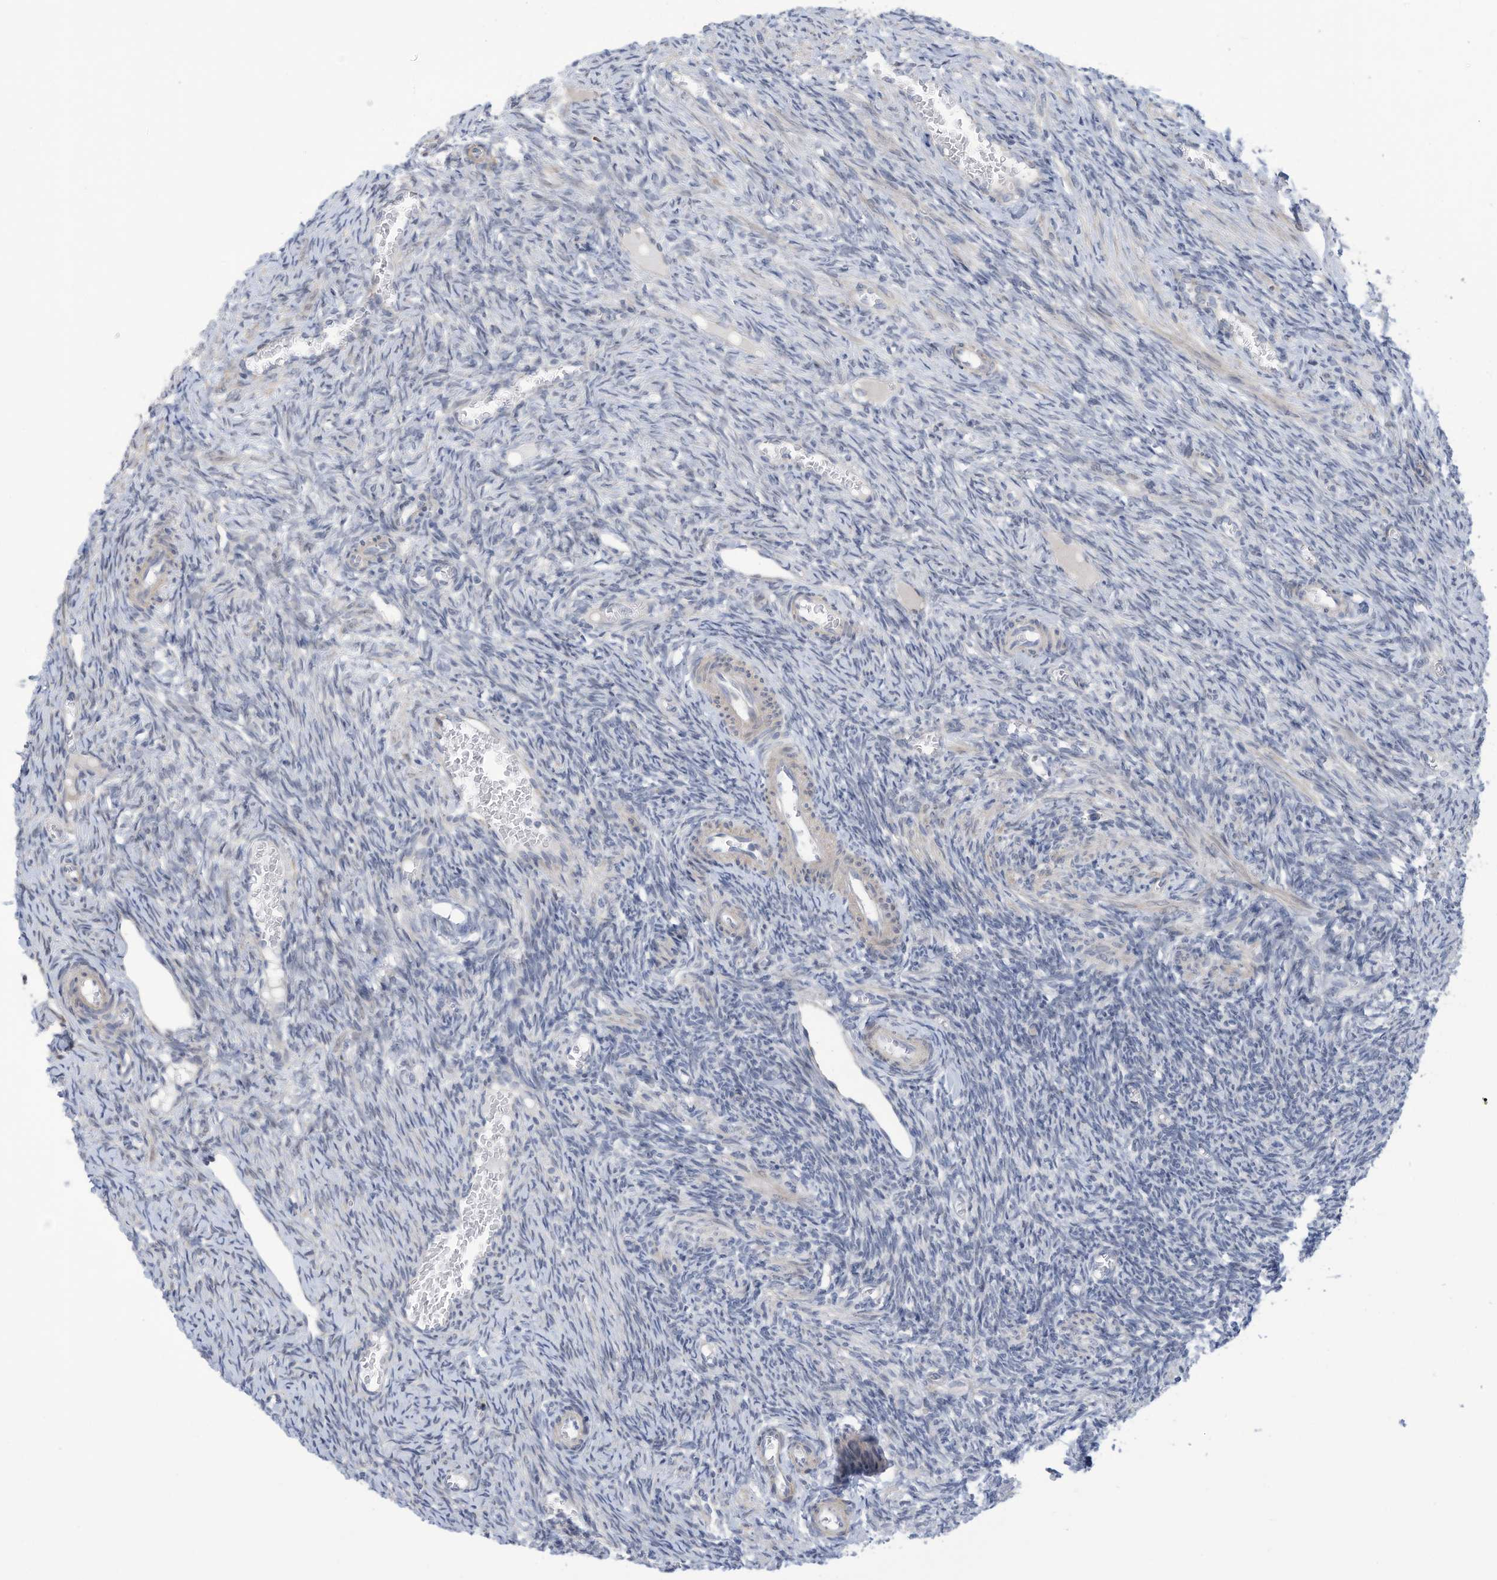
{"staining": {"intensity": "negative", "quantity": "none", "location": "none"}, "tissue": "ovary", "cell_type": "Ovarian stroma cells", "image_type": "normal", "snomed": [{"axis": "morphology", "description": "Normal tissue, NOS"}, {"axis": "topography", "description": "Ovary"}], "caption": "The histopathology image demonstrates no staining of ovarian stroma cells in unremarkable ovary.", "gene": "ZNF292", "patient": {"sex": "female", "age": 27}}